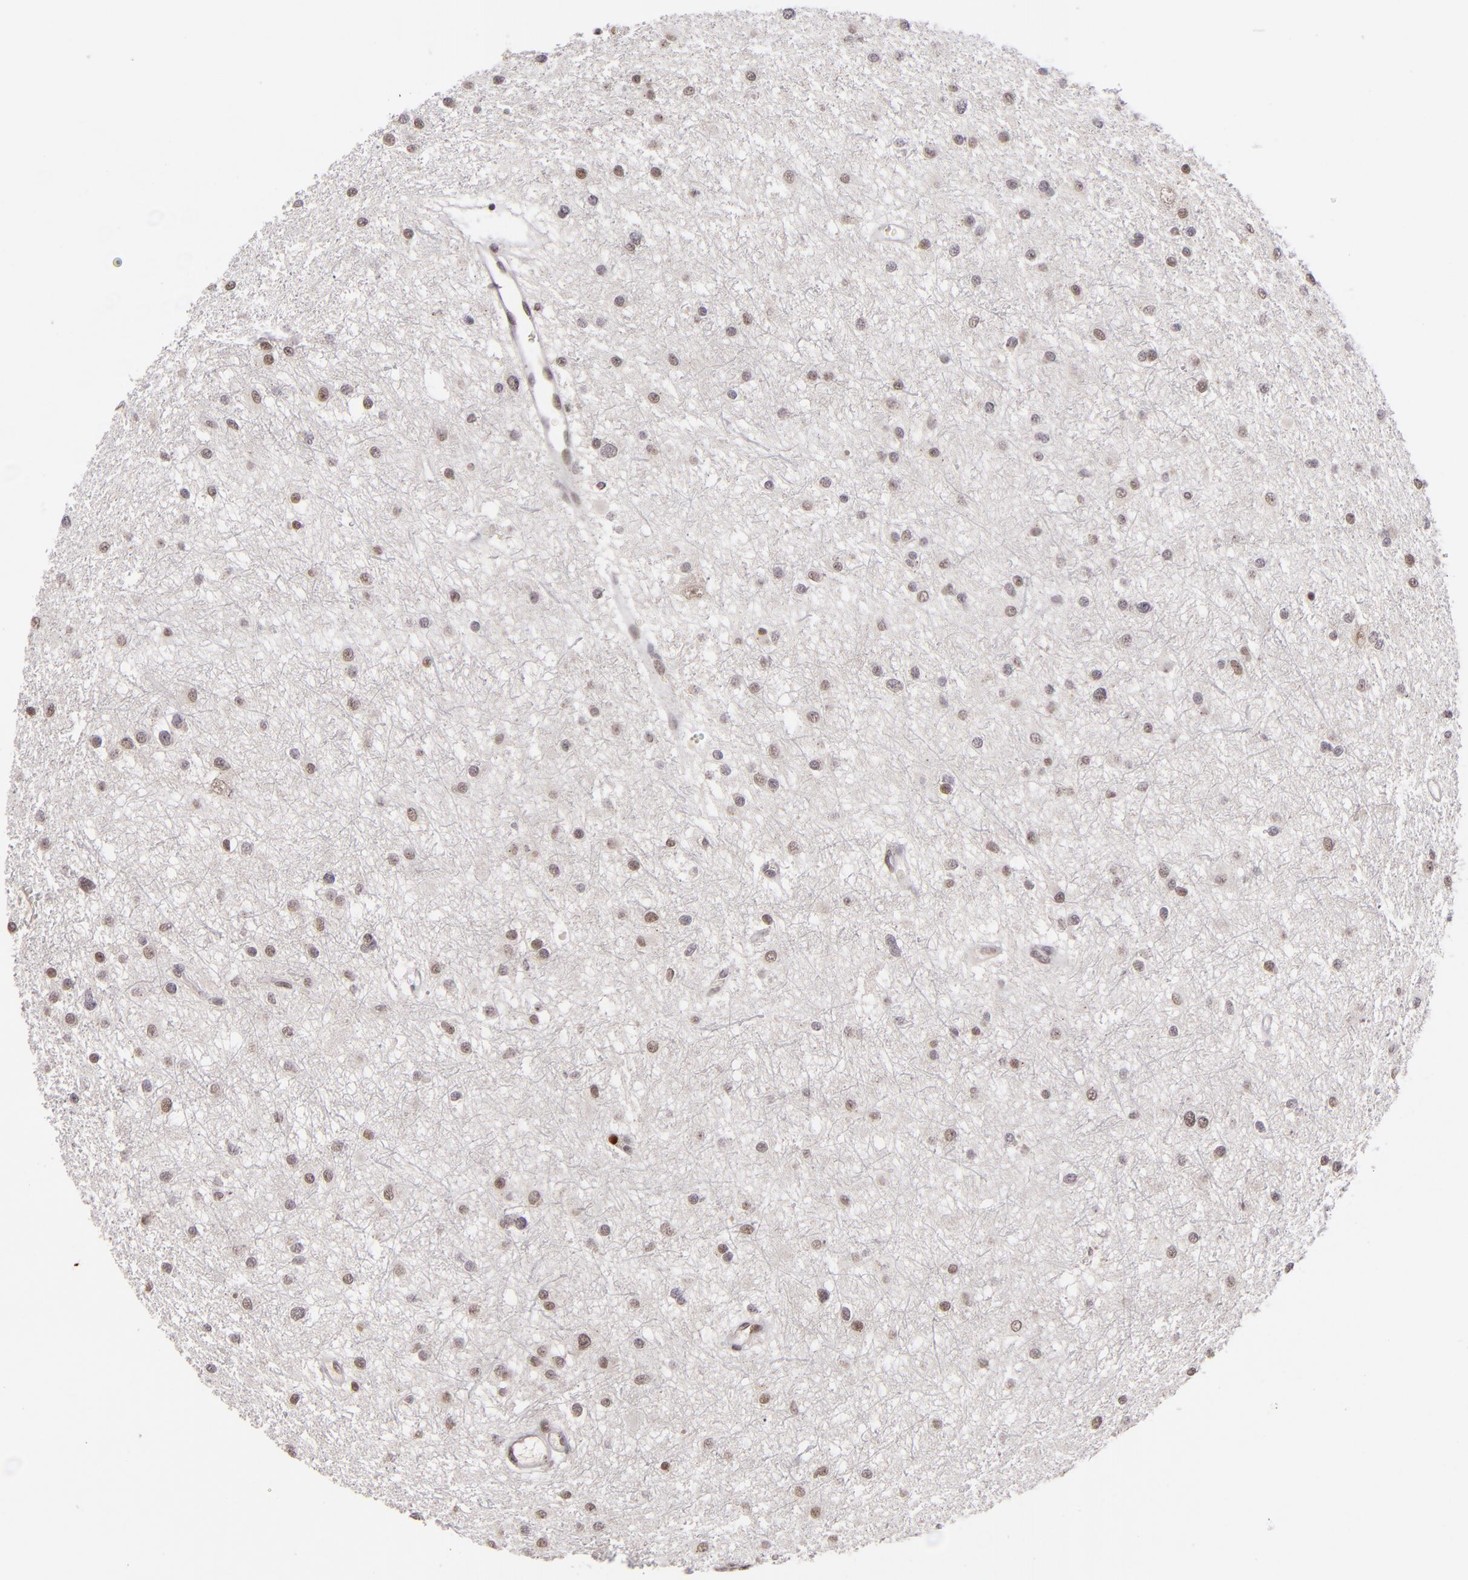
{"staining": {"intensity": "moderate", "quantity": "25%-75%", "location": "nuclear"}, "tissue": "glioma", "cell_type": "Tumor cells", "image_type": "cancer", "snomed": [{"axis": "morphology", "description": "Glioma, malignant, Low grade"}, {"axis": "topography", "description": "Brain"}], "caption": "High-magnification brightfield microscopy of glioma stained with DAB (brown) and counterstained with hematoxylin (blue). tumor cells exhibit moderate nuclear expression is appreciated in about25%-75% of cells.", "gene": "RXRG", "patient": {"sex": "female", "age": 36}}